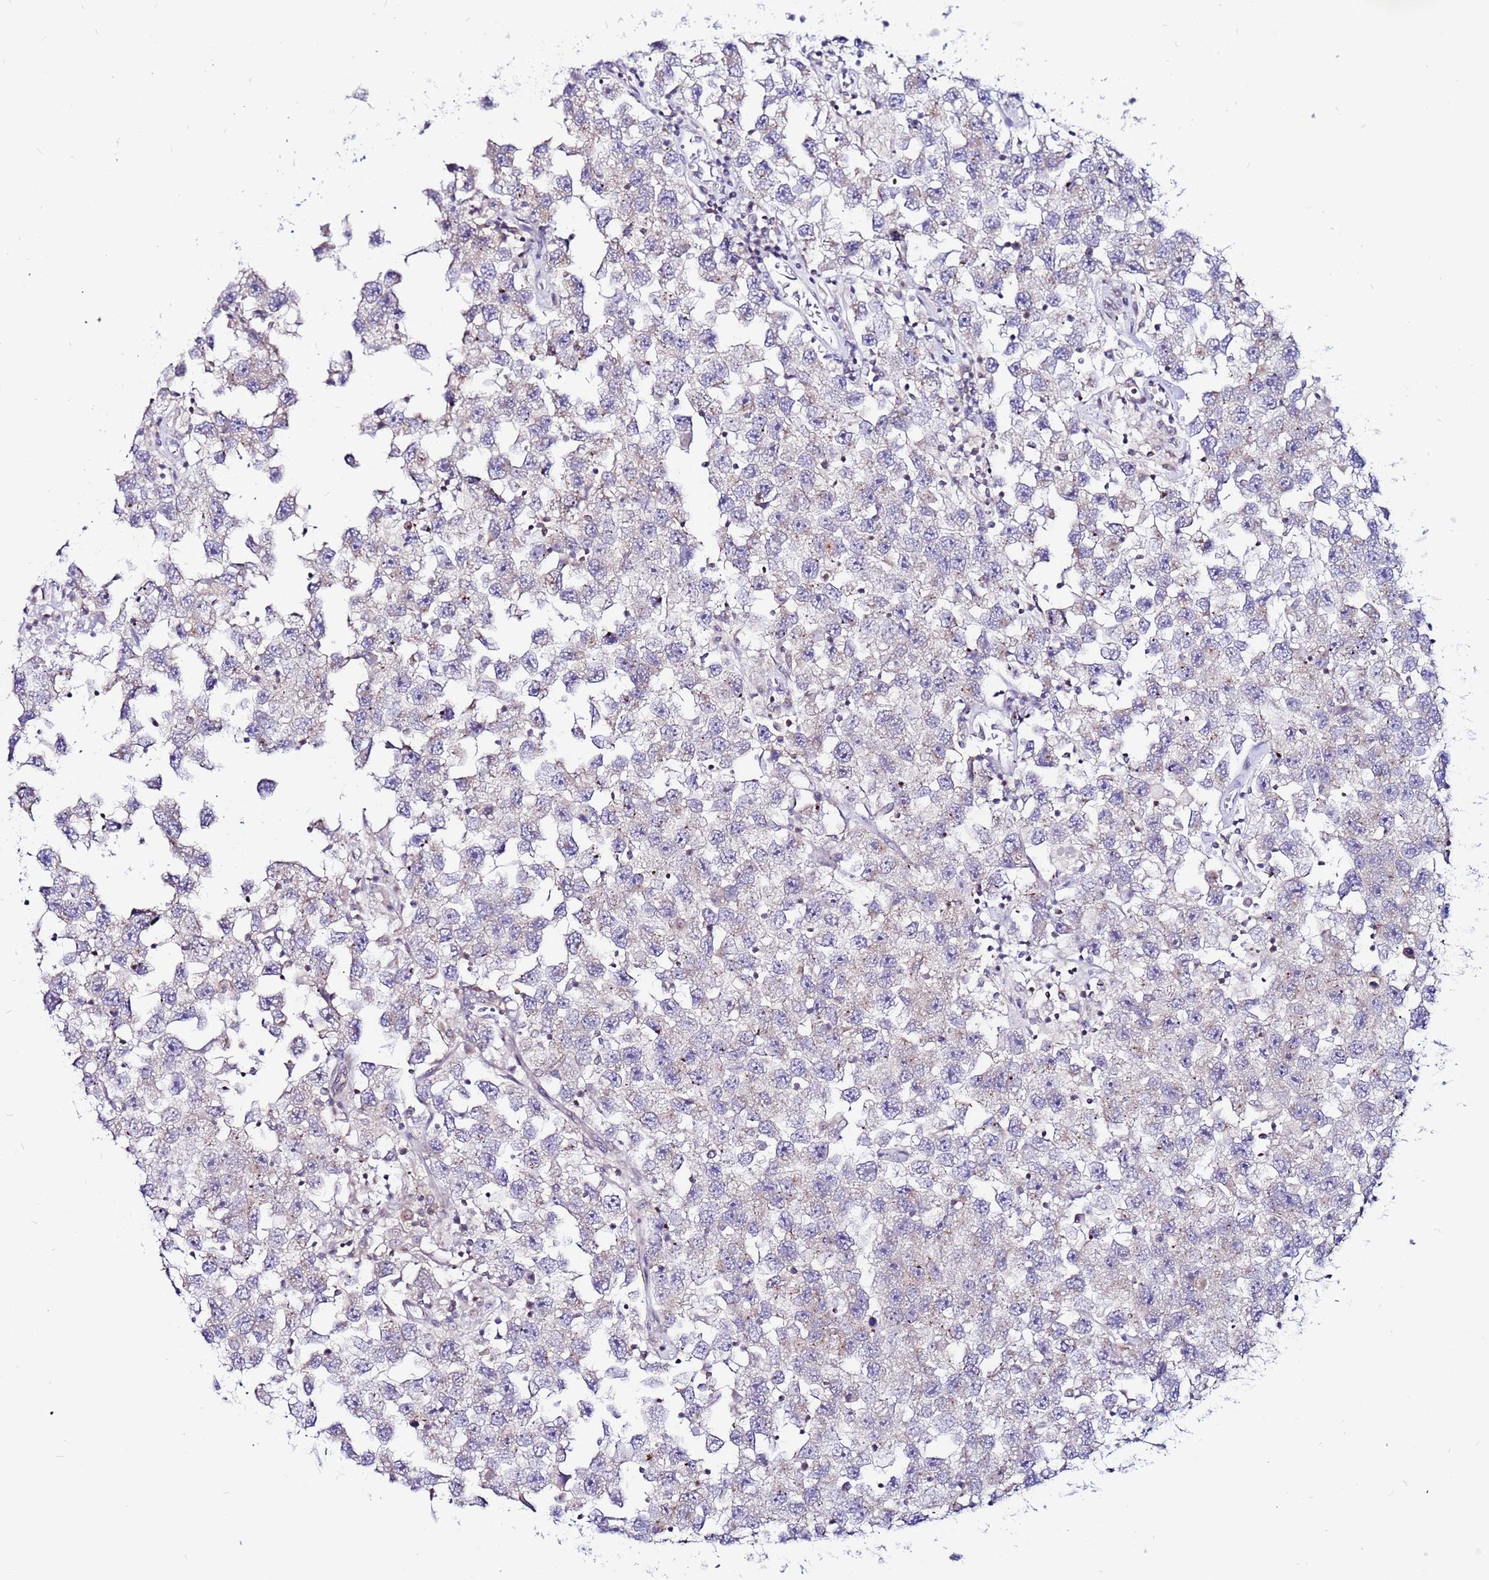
{"staining": {"intensity": "negative", "quantity": "none", "location": "none"}, "tissue": "testis cancer", "cell_type": "Tumor cells", "image_type": "cancer", "snomed": [{"axis": "morphology", "description": "Seminoma, NOS"}, {"axis": "topography", "description": "Testis"}], "caption": "DAB immunohistochemical staining of human seminoma (testis) shows no significant expression in tumor cells.", "gene": "CCDC71", "patient": {"sex": "male", "age": 26}}